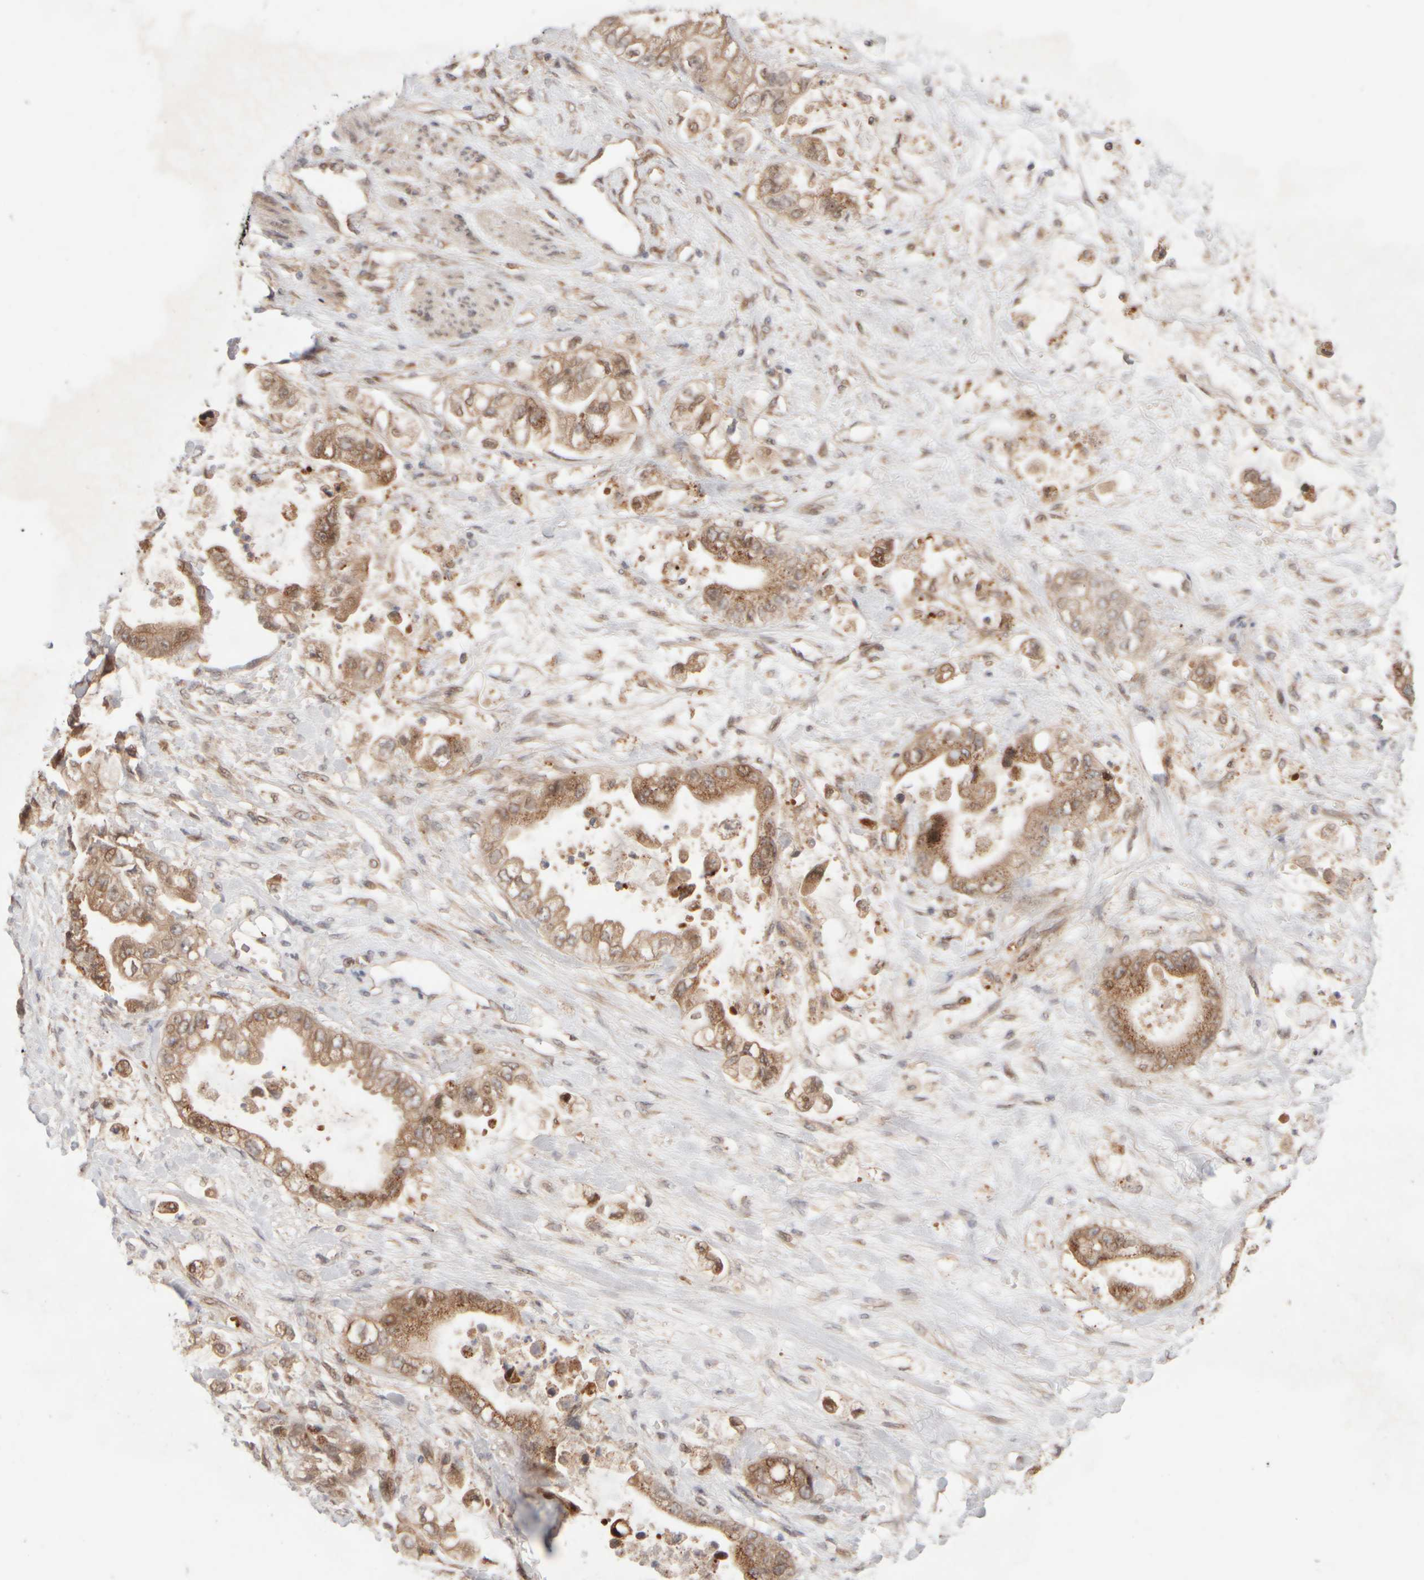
{"staining": {"intensity": "moderate", "quantity": ">75%", "location": "cytoplasmic/membranous"}, "tissue": "stomach cancer", "cell_type": "Tumor cells", "image_type": "cancer", "snomed": [{"axis": "morphology", "description": "Adenocarcinoma, NOS"}, {"axis": "topography", "description": "Stomach"}], "caption": "High-power microscopy captured an immunohistochemistry image of stomach cancer, revealing moderate cytoplasmic/membranous staining in approximately >75% of tumor cells.", "gene": "GCN1", "patient": {"sex": "male", "age": 62}}